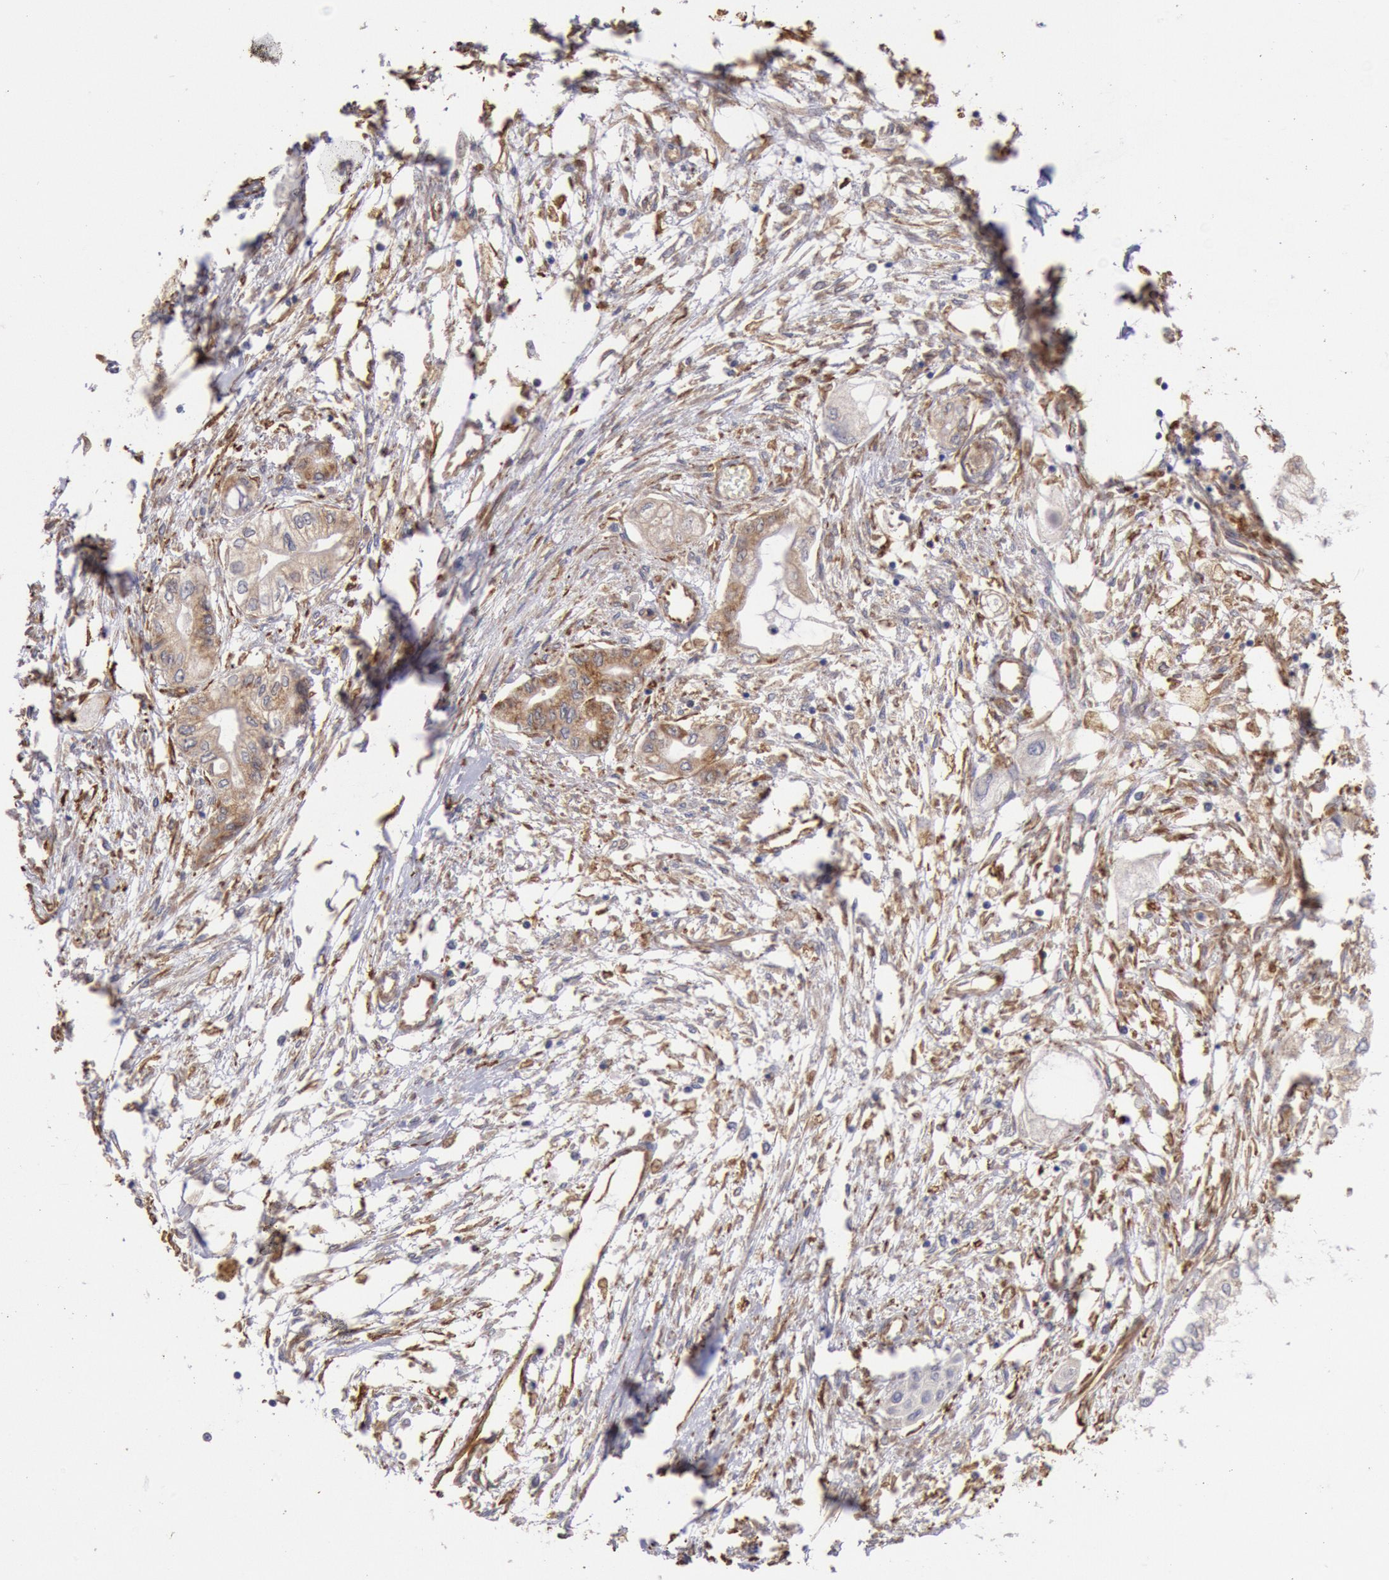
{"staining": {"intensity": "moderate", "quantity": "25%-75%", "location": "cytoplasmic/membranous"}, "tissue": "pancreatic cancer", "cell_type": "Tumor cells", "image_type": "cancer", "snomed": [{"axis": "morphology", "description": "Adenocarcinoma, NOS"}, {"axis": "topography", "description": "Pancreas"}], "caption": "Immunohistochemistry micrograph of adenocarcinoma (pancreatic) stained for a protein (brown), which shows medium levels of moderate cytoplasmic/membranous staining in approximately 25%-75% of tumor cells.", "gene": "RNF139", "patient": {"sex": "male", "age": 79}}